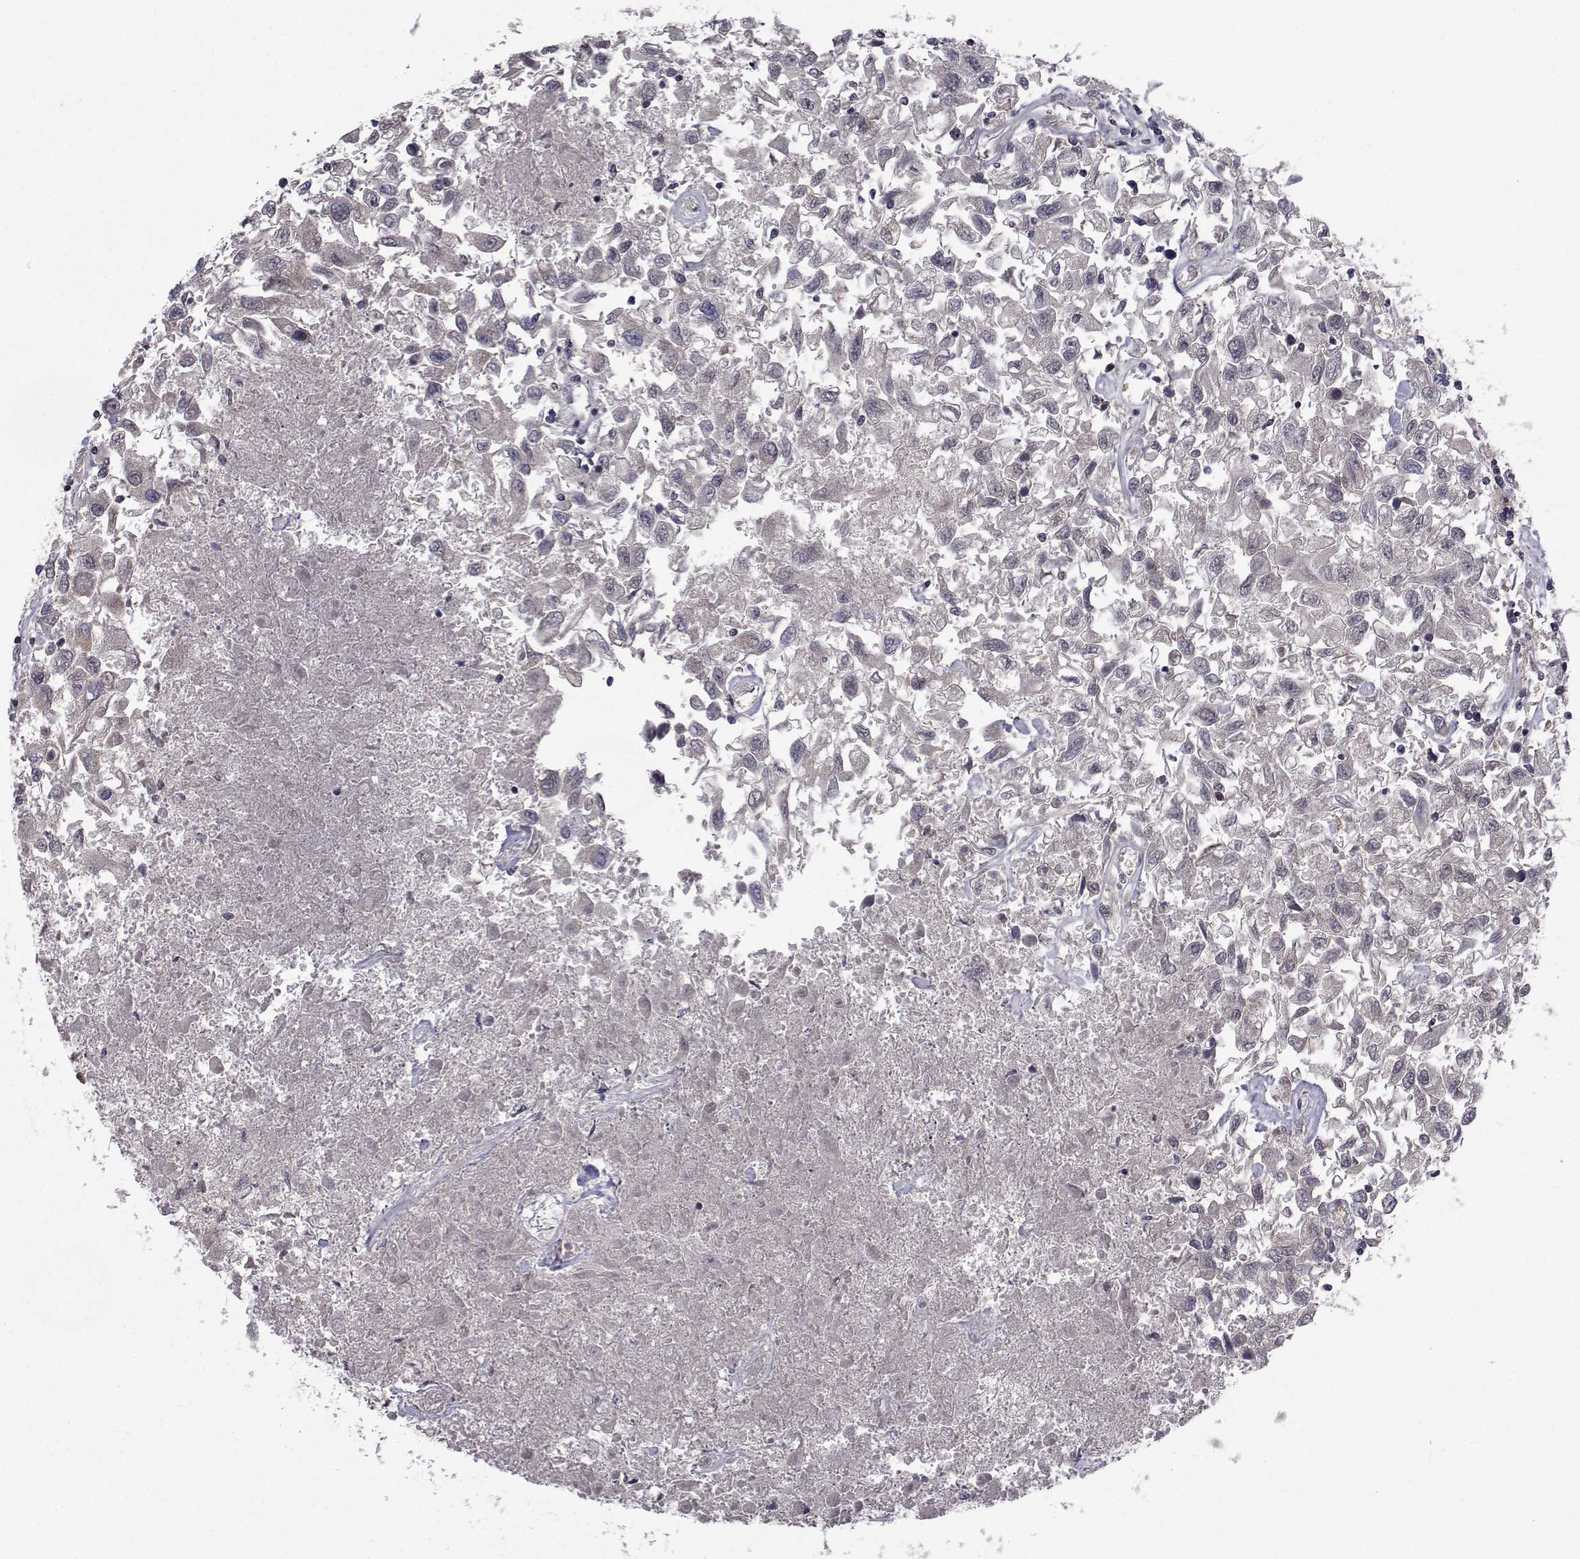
{"staining": {"intensity": "weak", "quantity": "25%-75%", "location": "cytoplasmic/membranous"}, "tissue": "renal cancer", "cell_type": "Tumor cells", "image_type": "cancer", "snomed": [{"axis": "morphology", "description": "Adenocarcinoma, NOS"}, {"axis": "topography", "description": "Kidney"}], "caption": "An IHC histopathology image of neoplastic tissue is shown. Protein staining in brown highlights weak cytoplasmic/membranous positivity in renal adenocarcinoma within tumor cells.", "gene": "CYP2S1", "patient": {"sex": "female", "age": 76}}